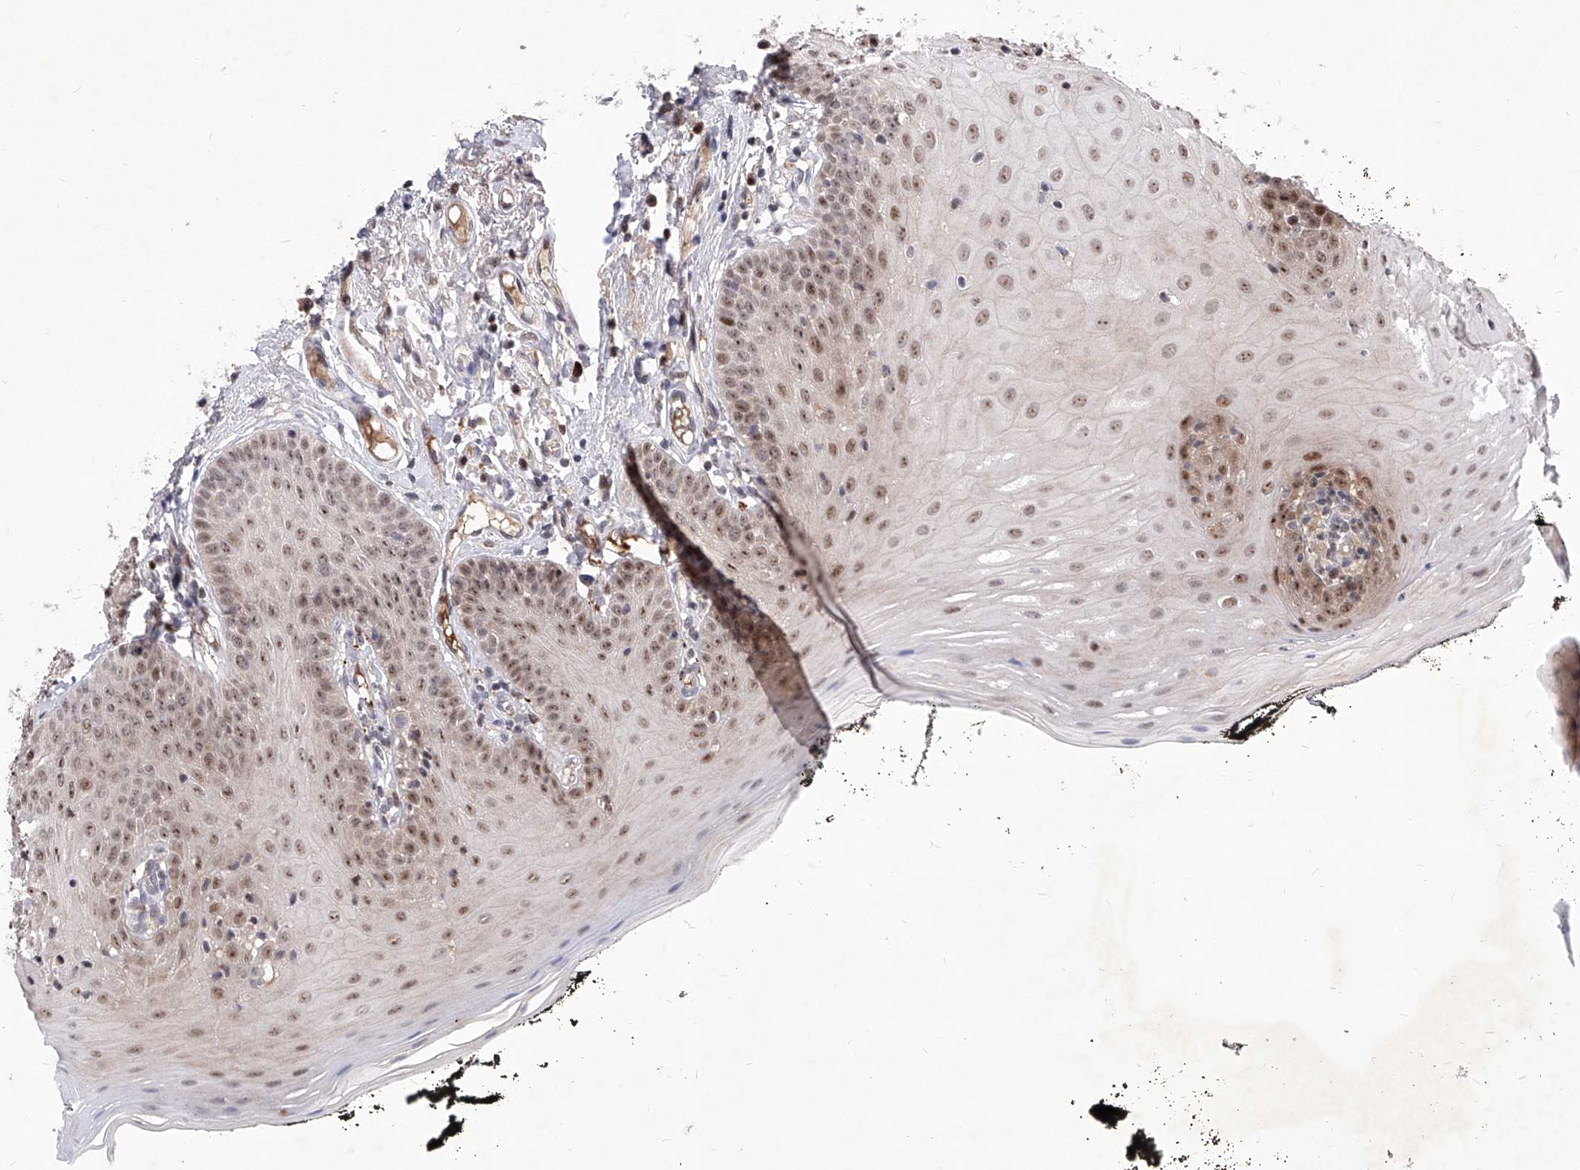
{"staining": {"intensity": "moderate", "quantity": ">75%", "location": "nuclear"}, "tissue": "oral mucosa", "cell_type": "Squamous epithelial cells", "image_type": "normal", "snomed": [{"axis": "morphology", "description": "Normal tissue, NOS"}, {"axis": "topography", "description": "Oral tissue"}], "caption": "Immunohistochemical staining of benign oral mucosa shows >75% levels of moderate nuclear protein expression in approximately >75% of squamous epithelial cells. Nuclei are stained in blue.", "gene": "LGR4", "patient": {"sex": "male", "age": 74}}